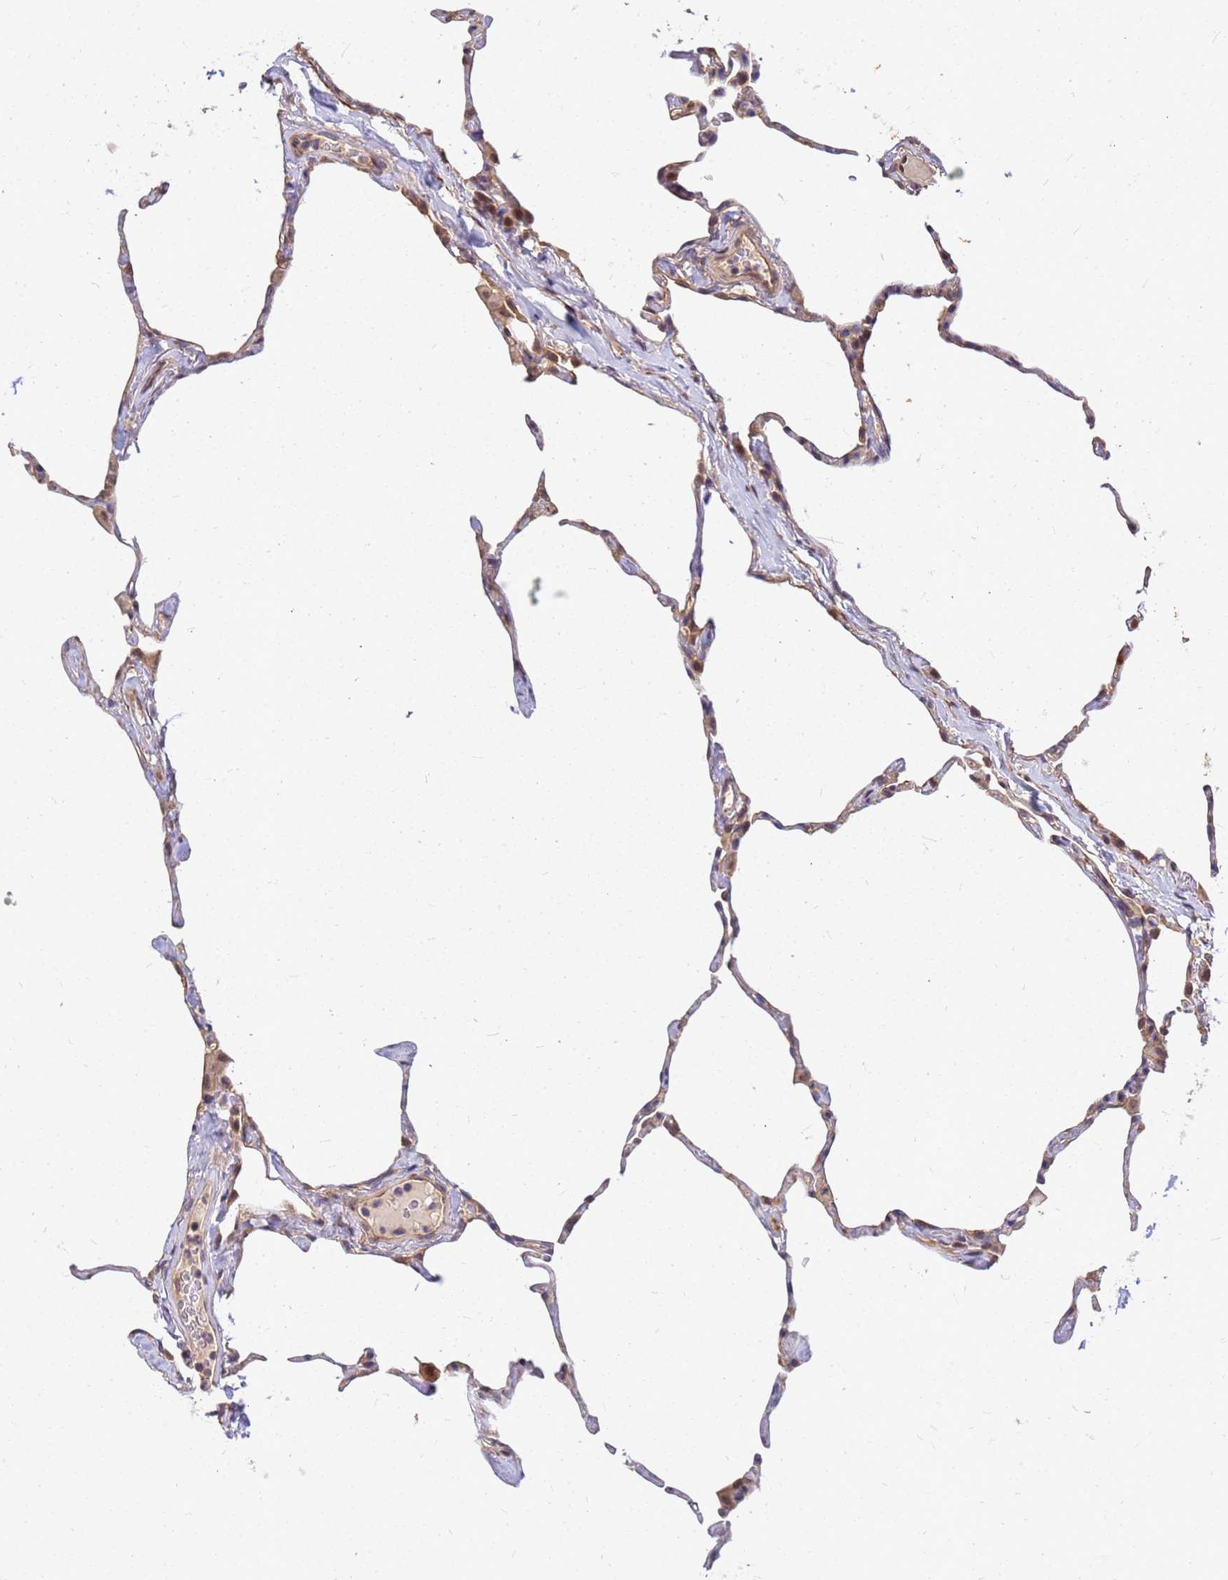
{"staining": {"intensity": "moderate", "quantity": "<25%", "location": "cytoplasmic/membranous"}, "tissue": "lung", "cell_type": "Alveolar cells", "image_type": "normal", "snomed": [{"axis": "morphology", "description": "Normal tissue, NOS"}, {"axis": "topography", "description": "Lung"}], "caption": "Normal lung reveals moderate cytoplasmic/membranous staining in approximately <25% of alveolar cells The staining was performed using DAB (3,3'-diaminobenzidine) to visualize the protein expression in brown, while the nuclei were stained in blue with hematoxylin (Magnification: 20x)..", "gene": "DUS4L", "patient": {"sex": "male", "age": 65}}